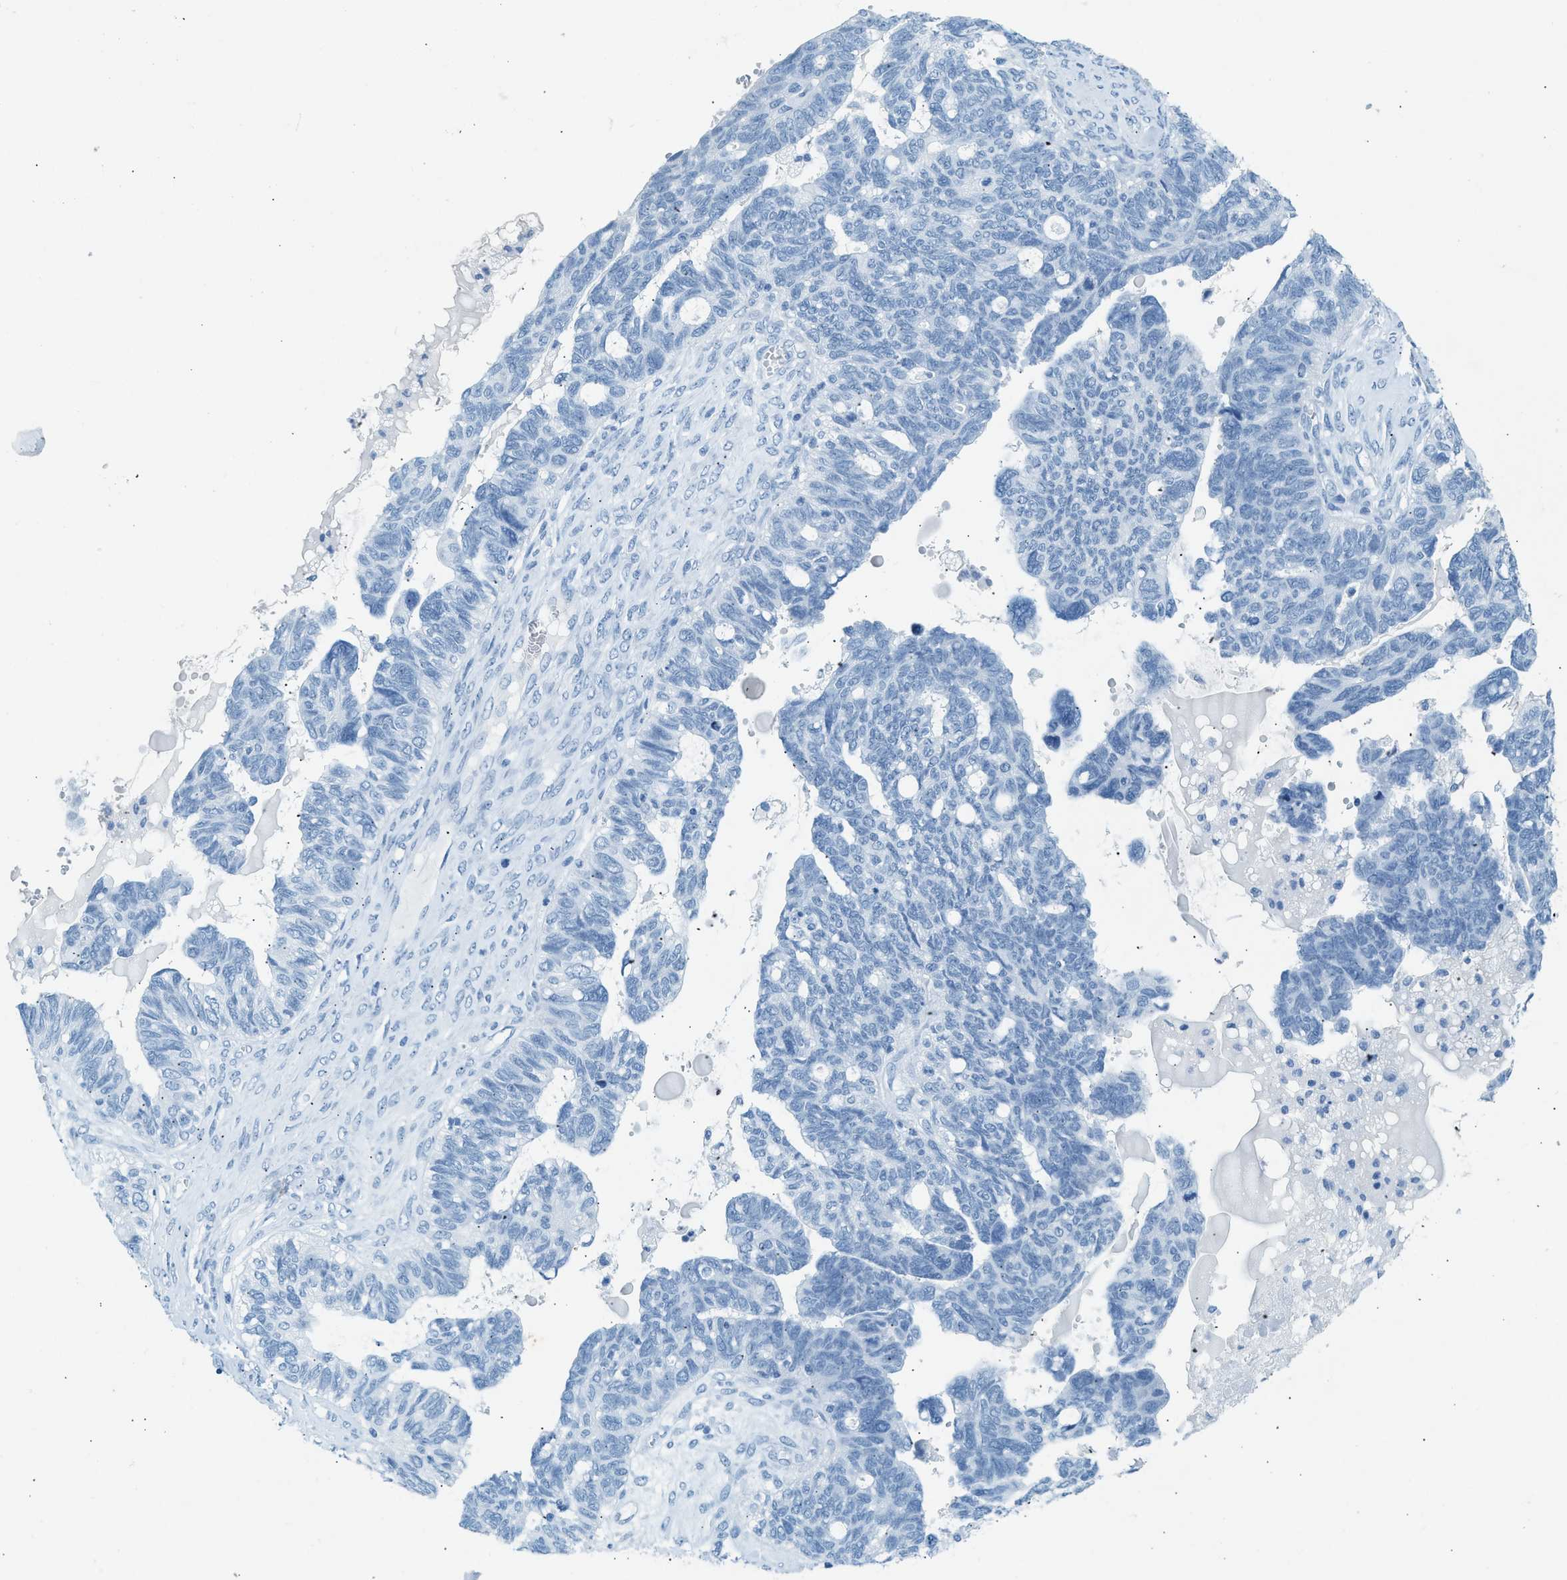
{"staining": {"intensity": "negative", "quantity": "none", "location": "none"}, "tissue": "ovarian cancer", "cell_type": "Tumor cells", "image_type": "cancer", "snomed": [{"axis": "morphology", "description": "Cystadenocarcinoma, serous, NOS"}, {"axis": "topography", "description": "Ovary"}], "caption": "Tumor cells are negative for protein expression in human serous cystadenocarcinoma (ovarian).", "gene": "HHATL", "patient": {"sex": "female", "age": 79}}